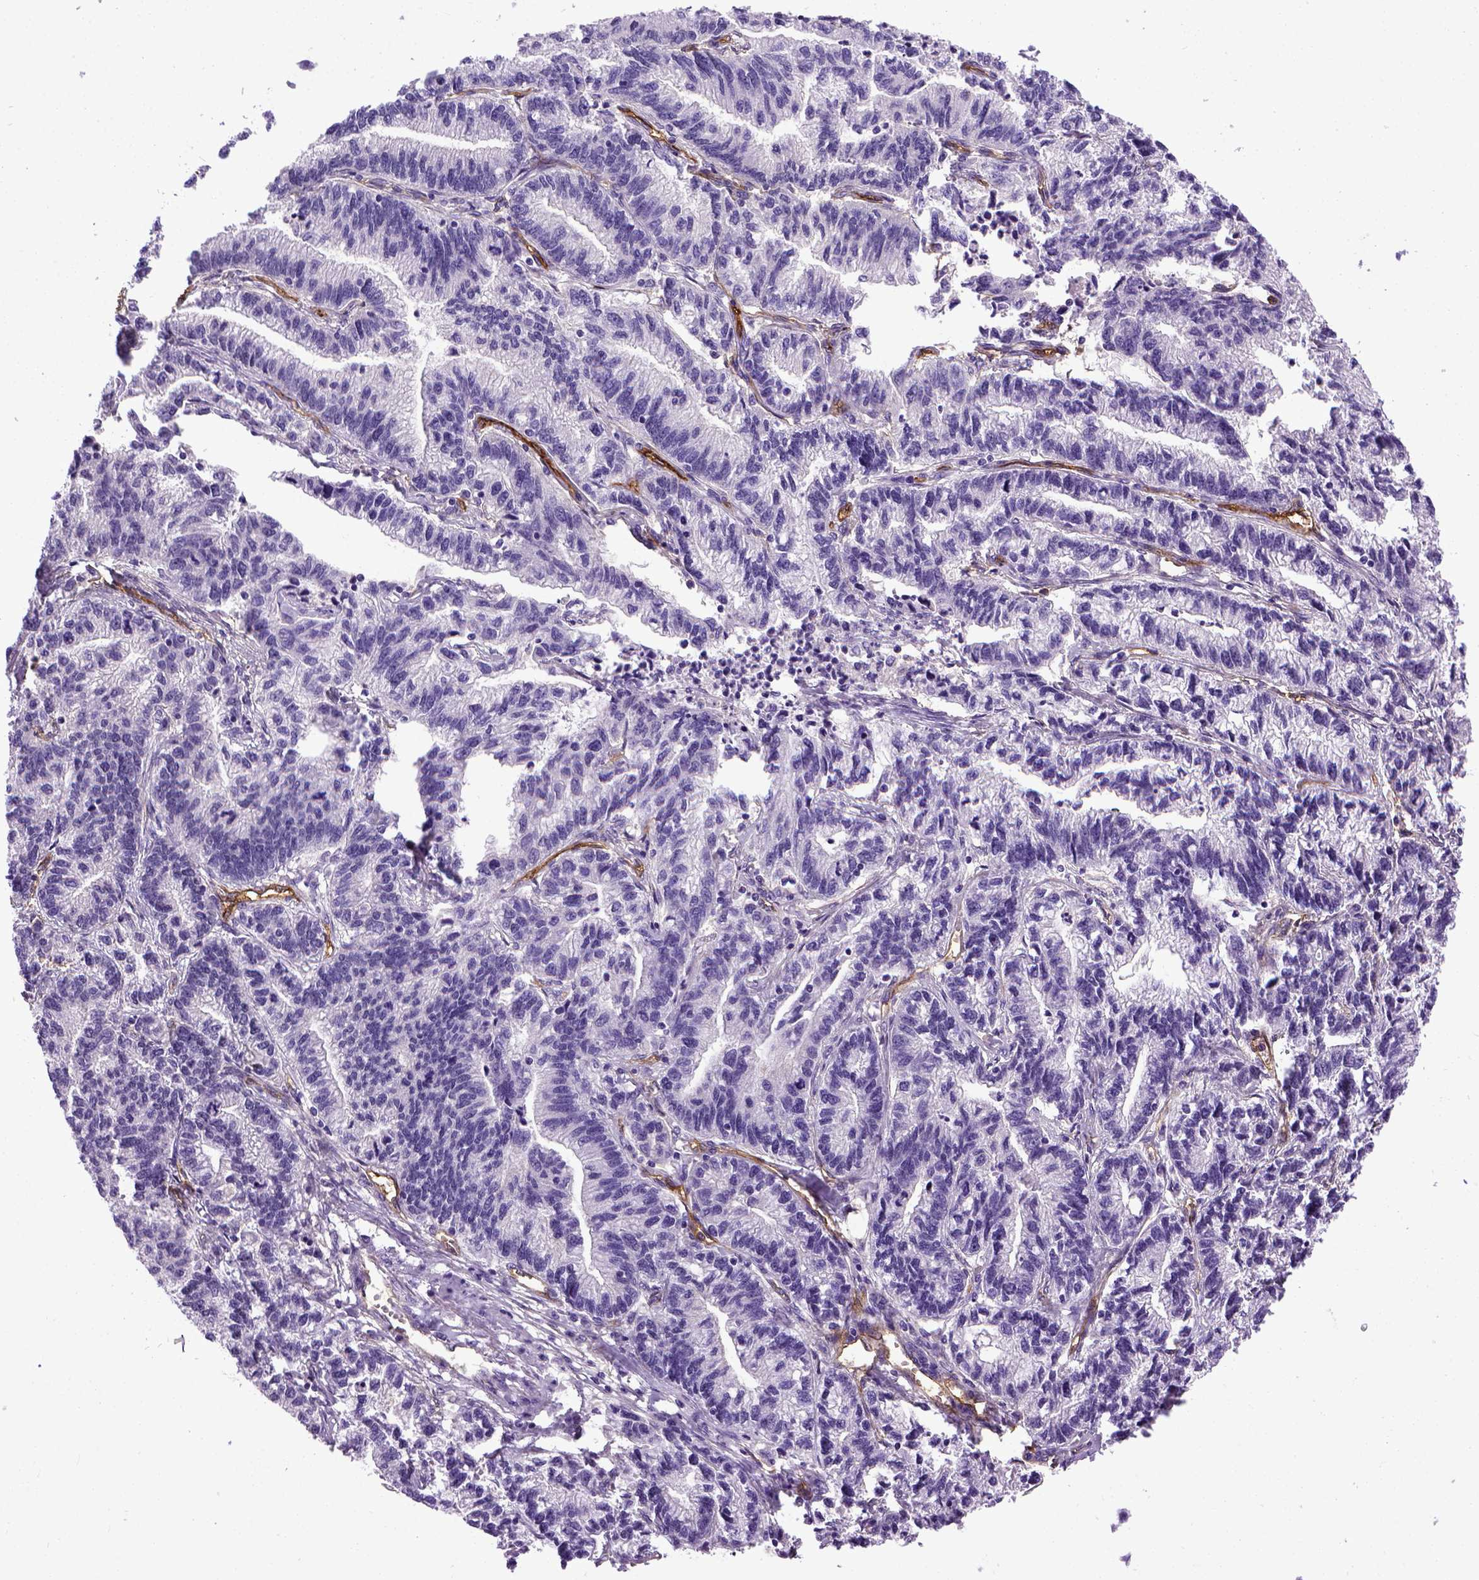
{"staining": {"intensity": "negative", "quantity": "none", "location": "none"}, "tissue": "stomach cancer", "cell_type": "Tumor cells", "image_type": "cancer", "snomed": [{"axis": "morphology", "description": "Adenocarcinoma, NOS"}, {"axis": "topography", "description": "Stomach"}], "caption": "Stomach adenocarcinoma was stained to show a protein in brown. There is no significant positivity in tumor cells.", "gene": "ENG", "patient": {"sex": "male", "age": 83}}